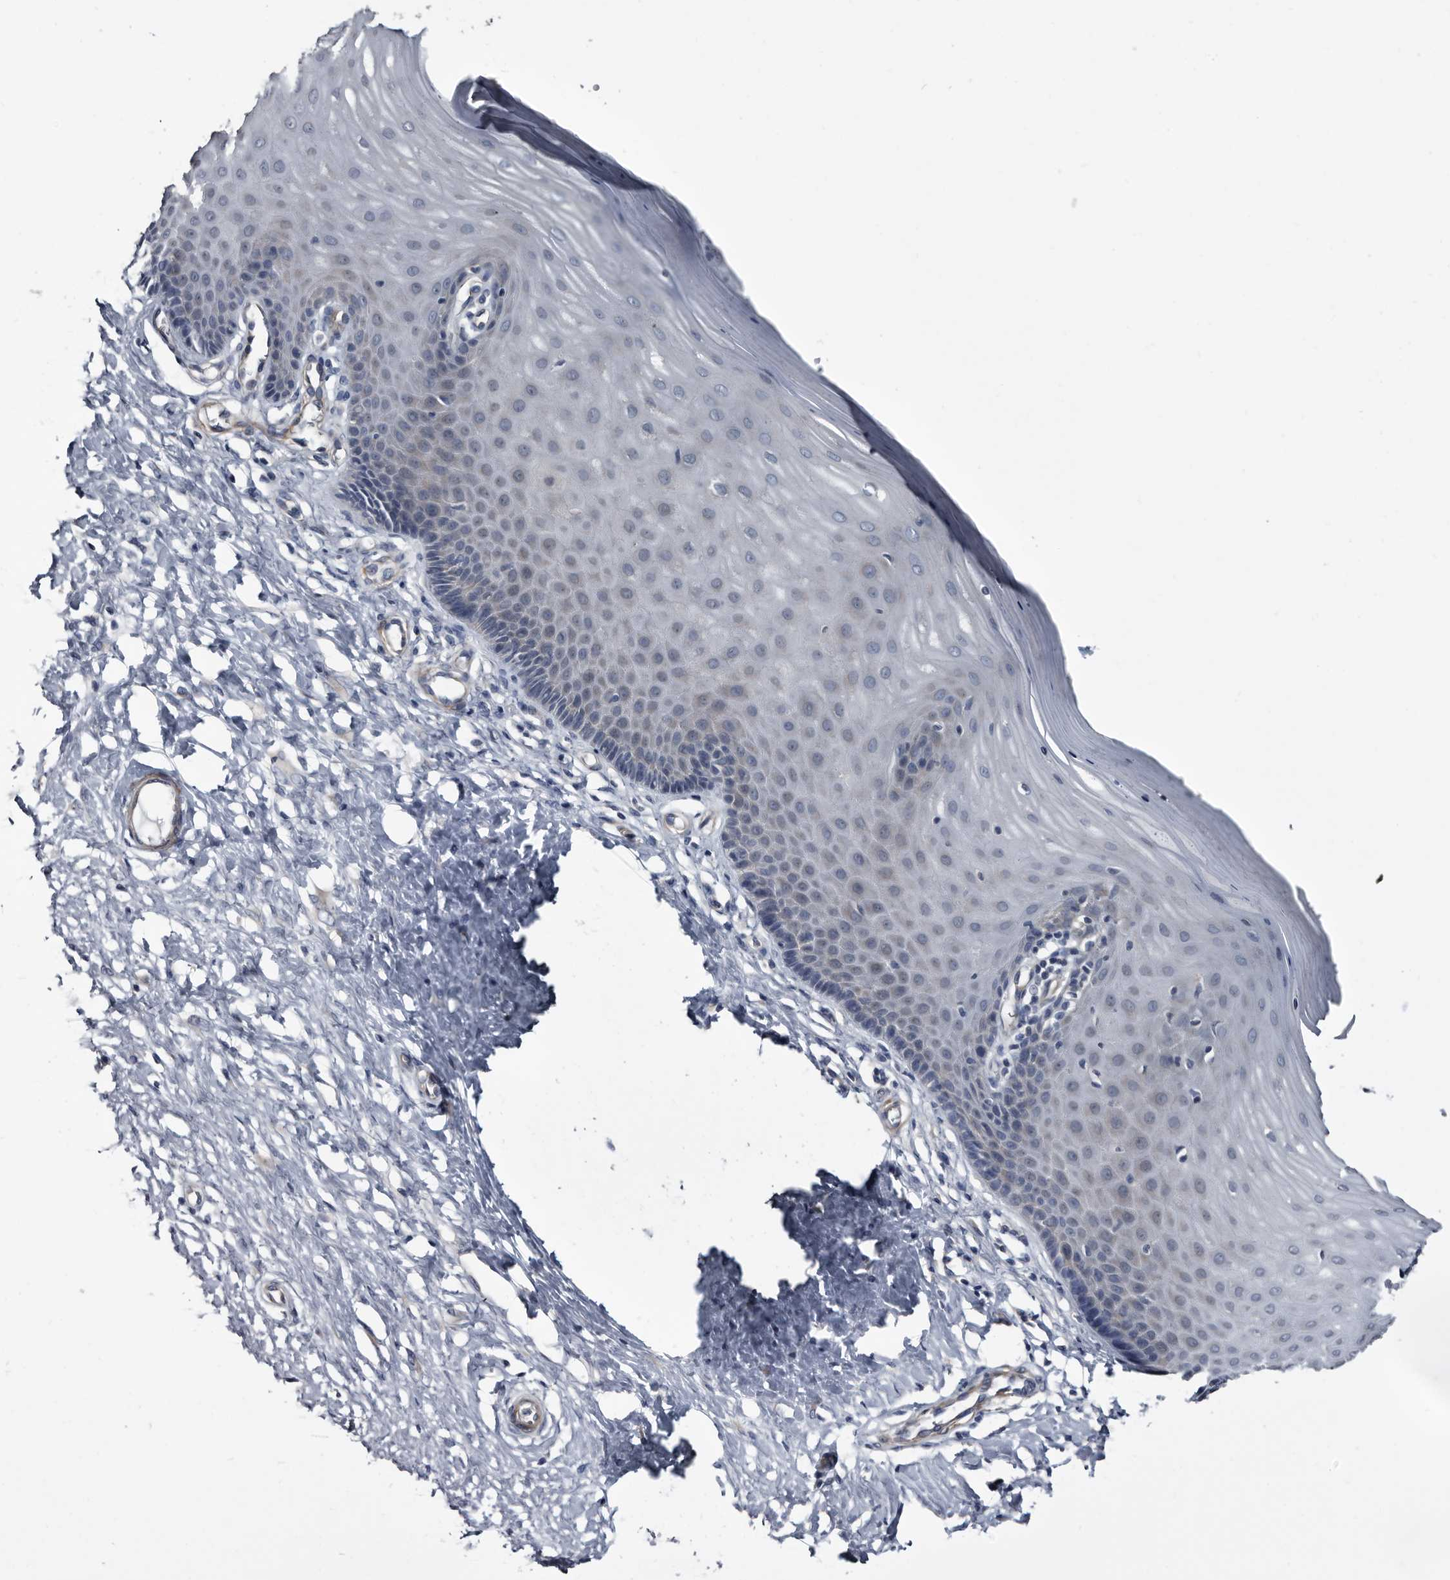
{"staining": {"intensity": "strong", "quantity": ">75%", "location": "cytoplasmic/membranous"}, "tissue": "cervix", "cell_type": "Glandular cells", "image_type": "normal", "snomed": [{"axis": "morphology", "description": "Normal tissue, NOS"}, {"axis": "topography", "description": "Cervix"}], "caption": "Glandular cells display strong cytoplasmic/membranous expression in about >75% of cells in unremarkable cervix. The staining was performed using DAB (3,3'-diaminobenzidine), with brown indicating positive protein expression. Nuclei are stained blue with hematoxylin.", "gene": "IARS1", "patient": {"sex": "female", "age": 55}}